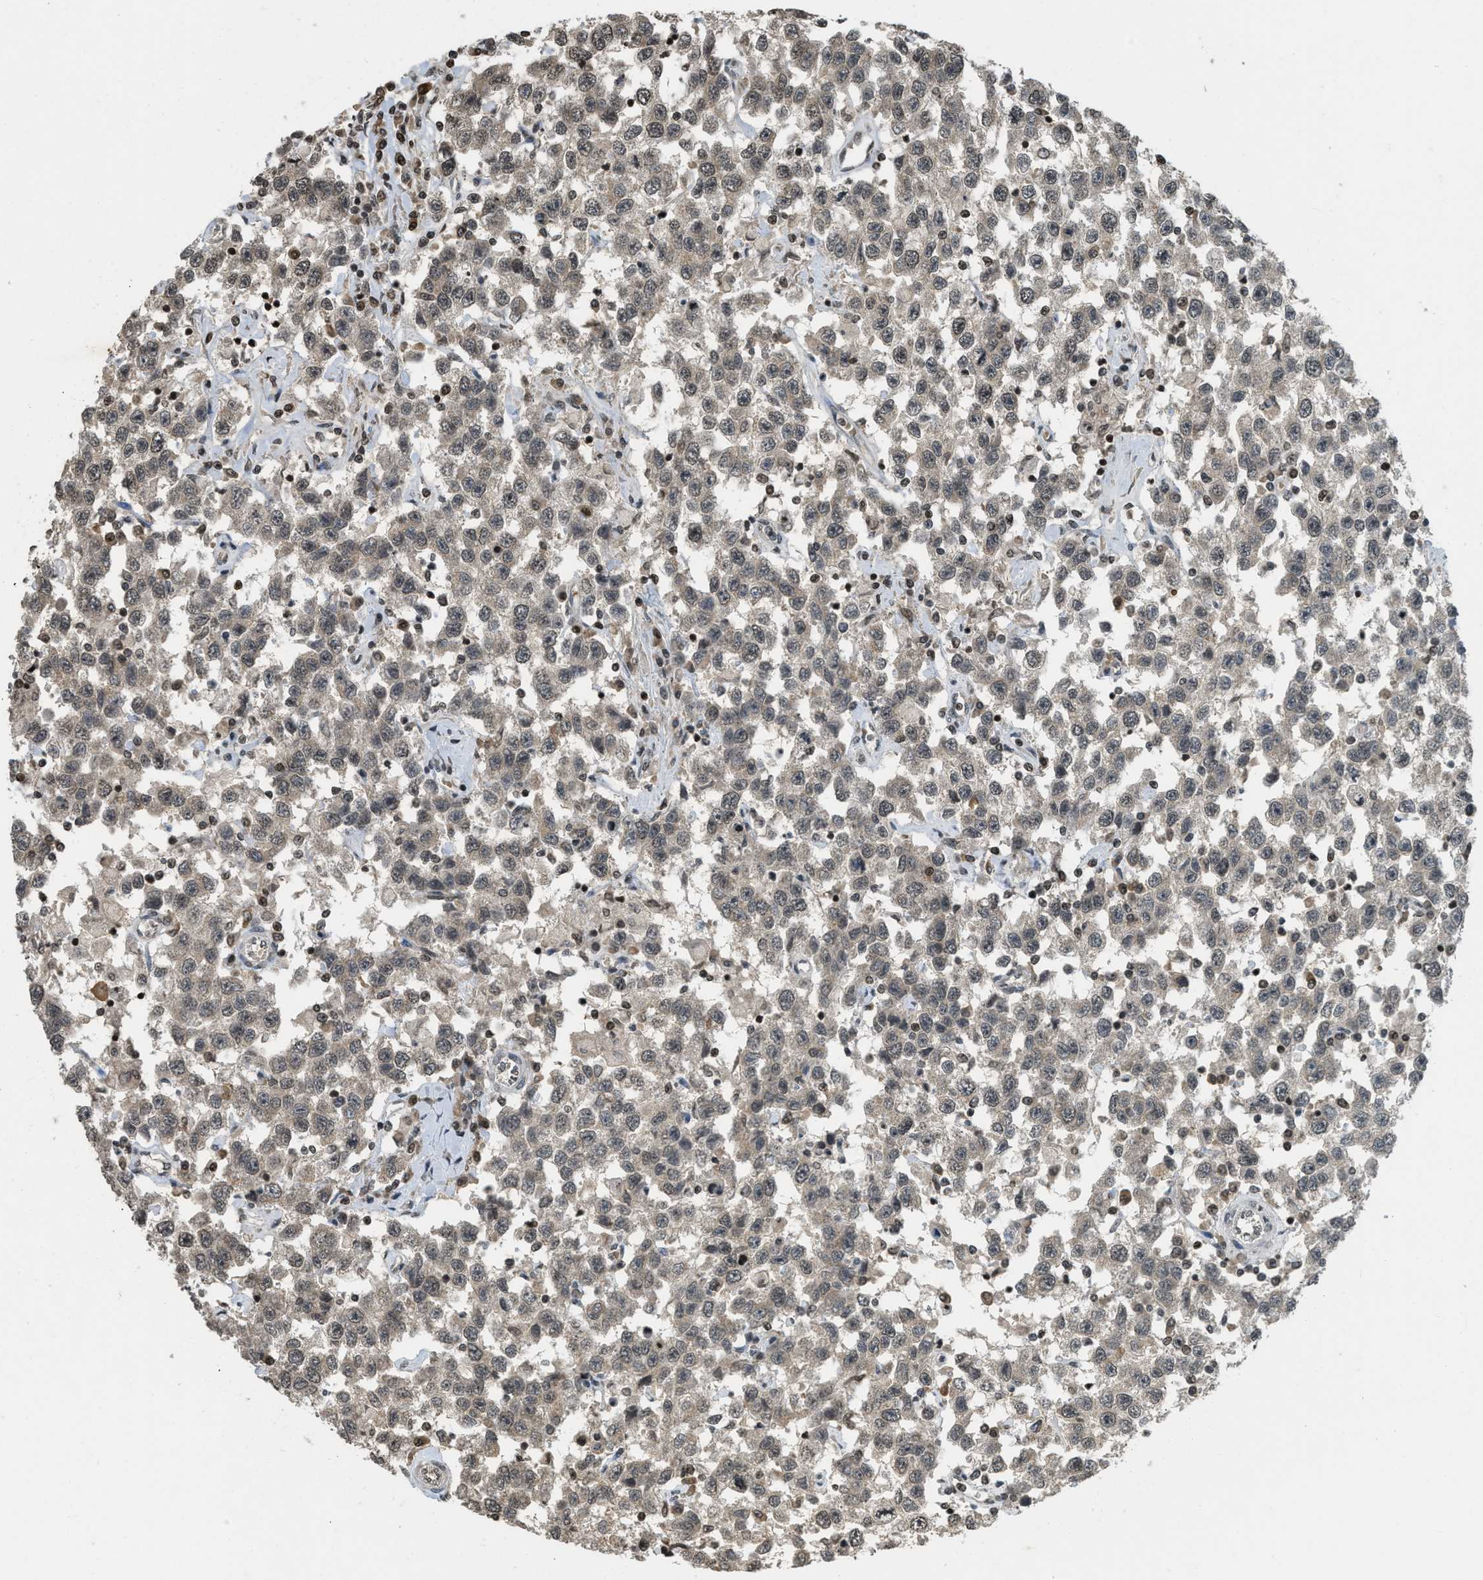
{"staining": {"intensity": "moderate", "quantity": ">75%", "location": "nuclear"}, "tissue": "testis cancer", "cell_type": "Tumor cells", "image_type": "cancer", "snomed": [{"axis": "morphology", "description": "Seminoma, NOS"}, {"axis": "topography", "description": "Testis"}], "caption": "Immunohistochemistry (IHC) of human testis cancer displays medium levels of moderate nuclear expression in about >75% of tumor cells. Immunohistochemistry (IHC) stains the protein of interest in brown and the nuclei are stained blue.", "gene": "SIAH1", "patient": {"sex": "male", "age": 41}}